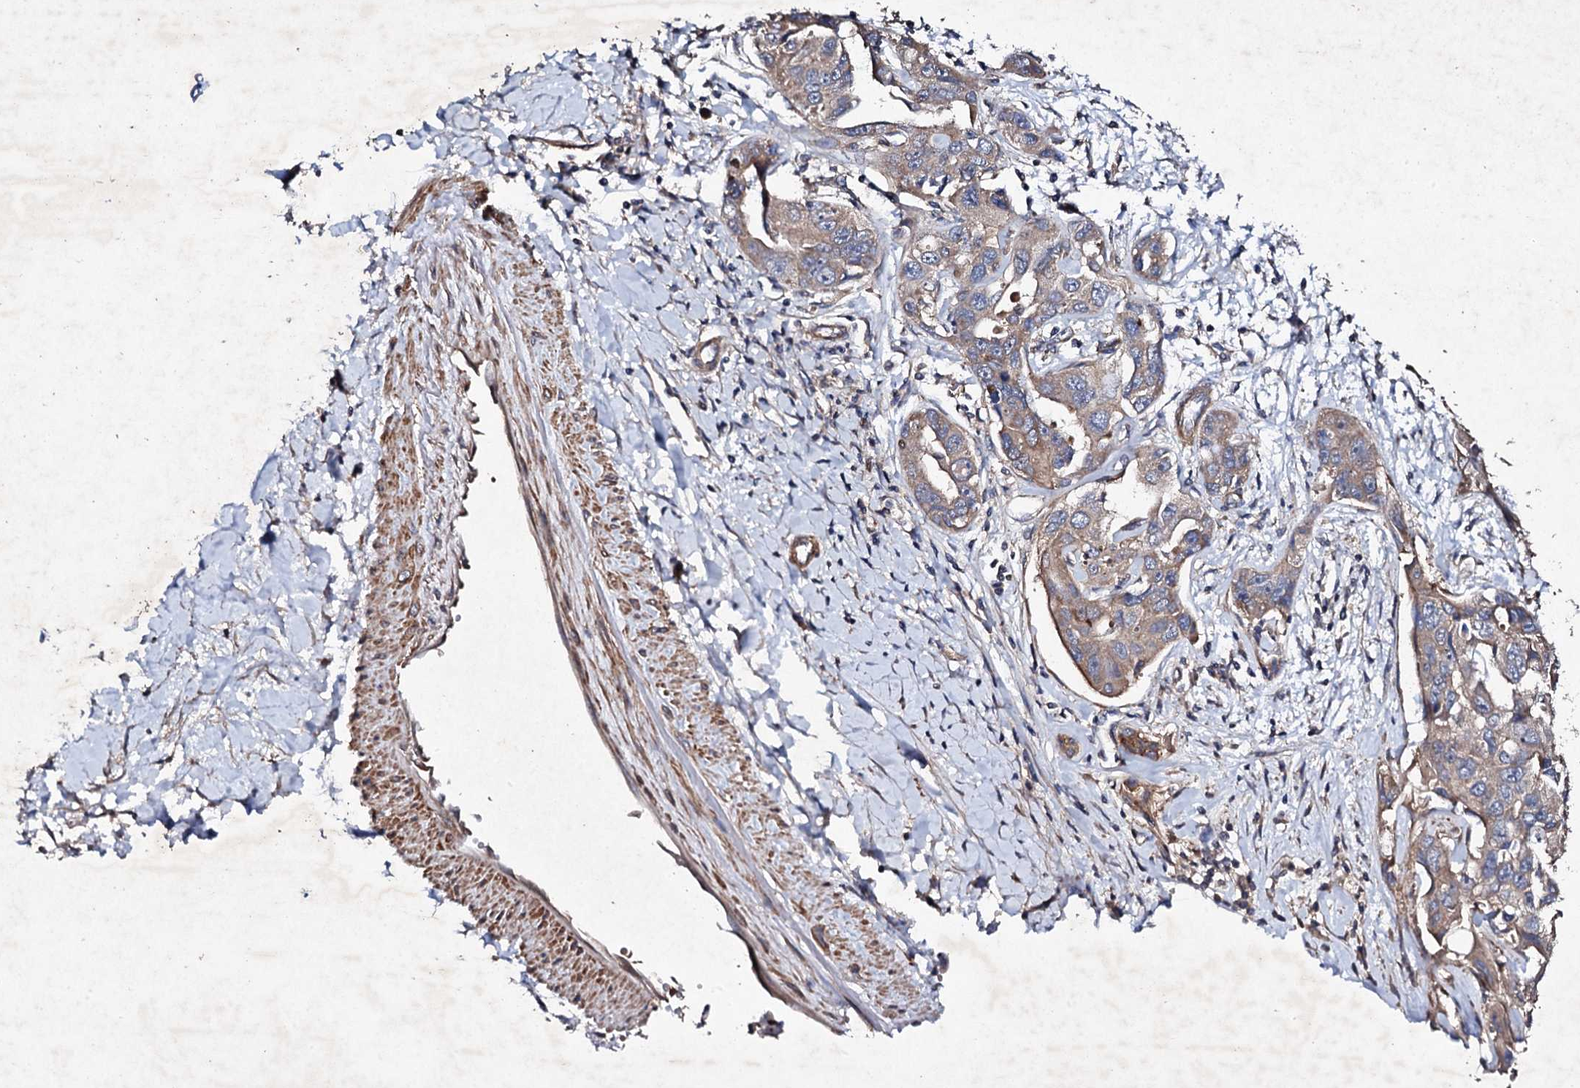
{"staining": {"intensity": "weak", "quantity": ">75%", "location": "cytoplasmic/membranous"}, "tissue": "liver cancer", "cell_type": "Tumor cells", "image_type": "cancer", "snomed": [{"axis": "morphology", "description": "Cholangiocarcinoma"}, {"axis": "topography", "description": "Liver"}], "caption": "Immunohistochemistry (DAB) staining of human liver cancer displays weak cytoplasmic/membranous protein expression in approximately >75% of tumor cells.", "gene": "MOCOS", "patient": {"sex": "male", "age": 59}}